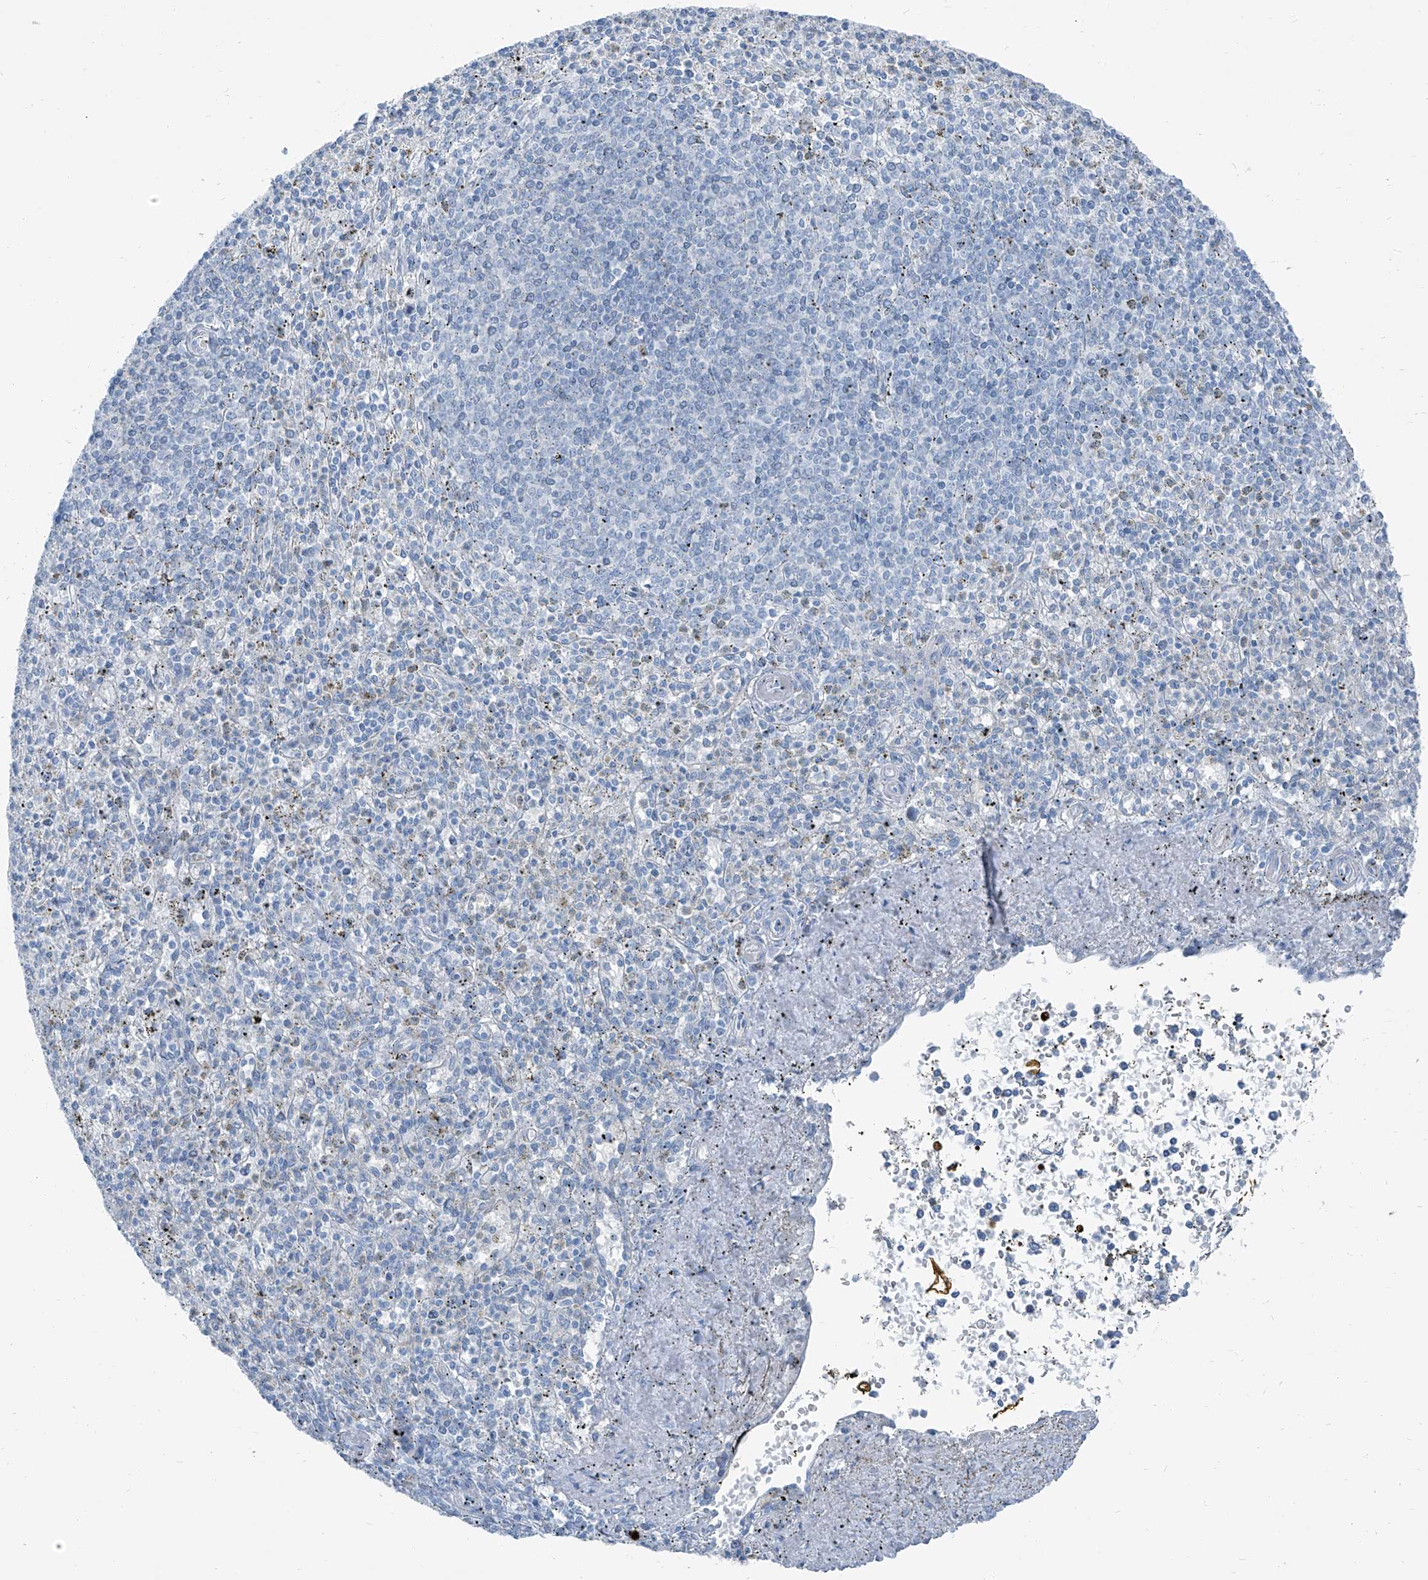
{"staining": {"intensity": "negative", "quantity": "none", "location": "none"}, "tissue": "spleen", "cell_type": "Cells in red pulp", "image_type": "normal", "snomed": [{"axis": "morphology", "description": "Normal tissue, NOS"}, {"axis": "topography", "description": "Spleen"}], "caption": "DAB (3,3'-diaminobenzidine) immunohistochemical staining of normal spleen displays no significant staining in cells in red pulp. (Stains: DAB immunohistochemistry (IHC) with hematoxylin counter stain, Microscopy: brightfield microscopy at high magnification).", "gene": "RGN", "patient": {"sex": "male", "age": 72}}